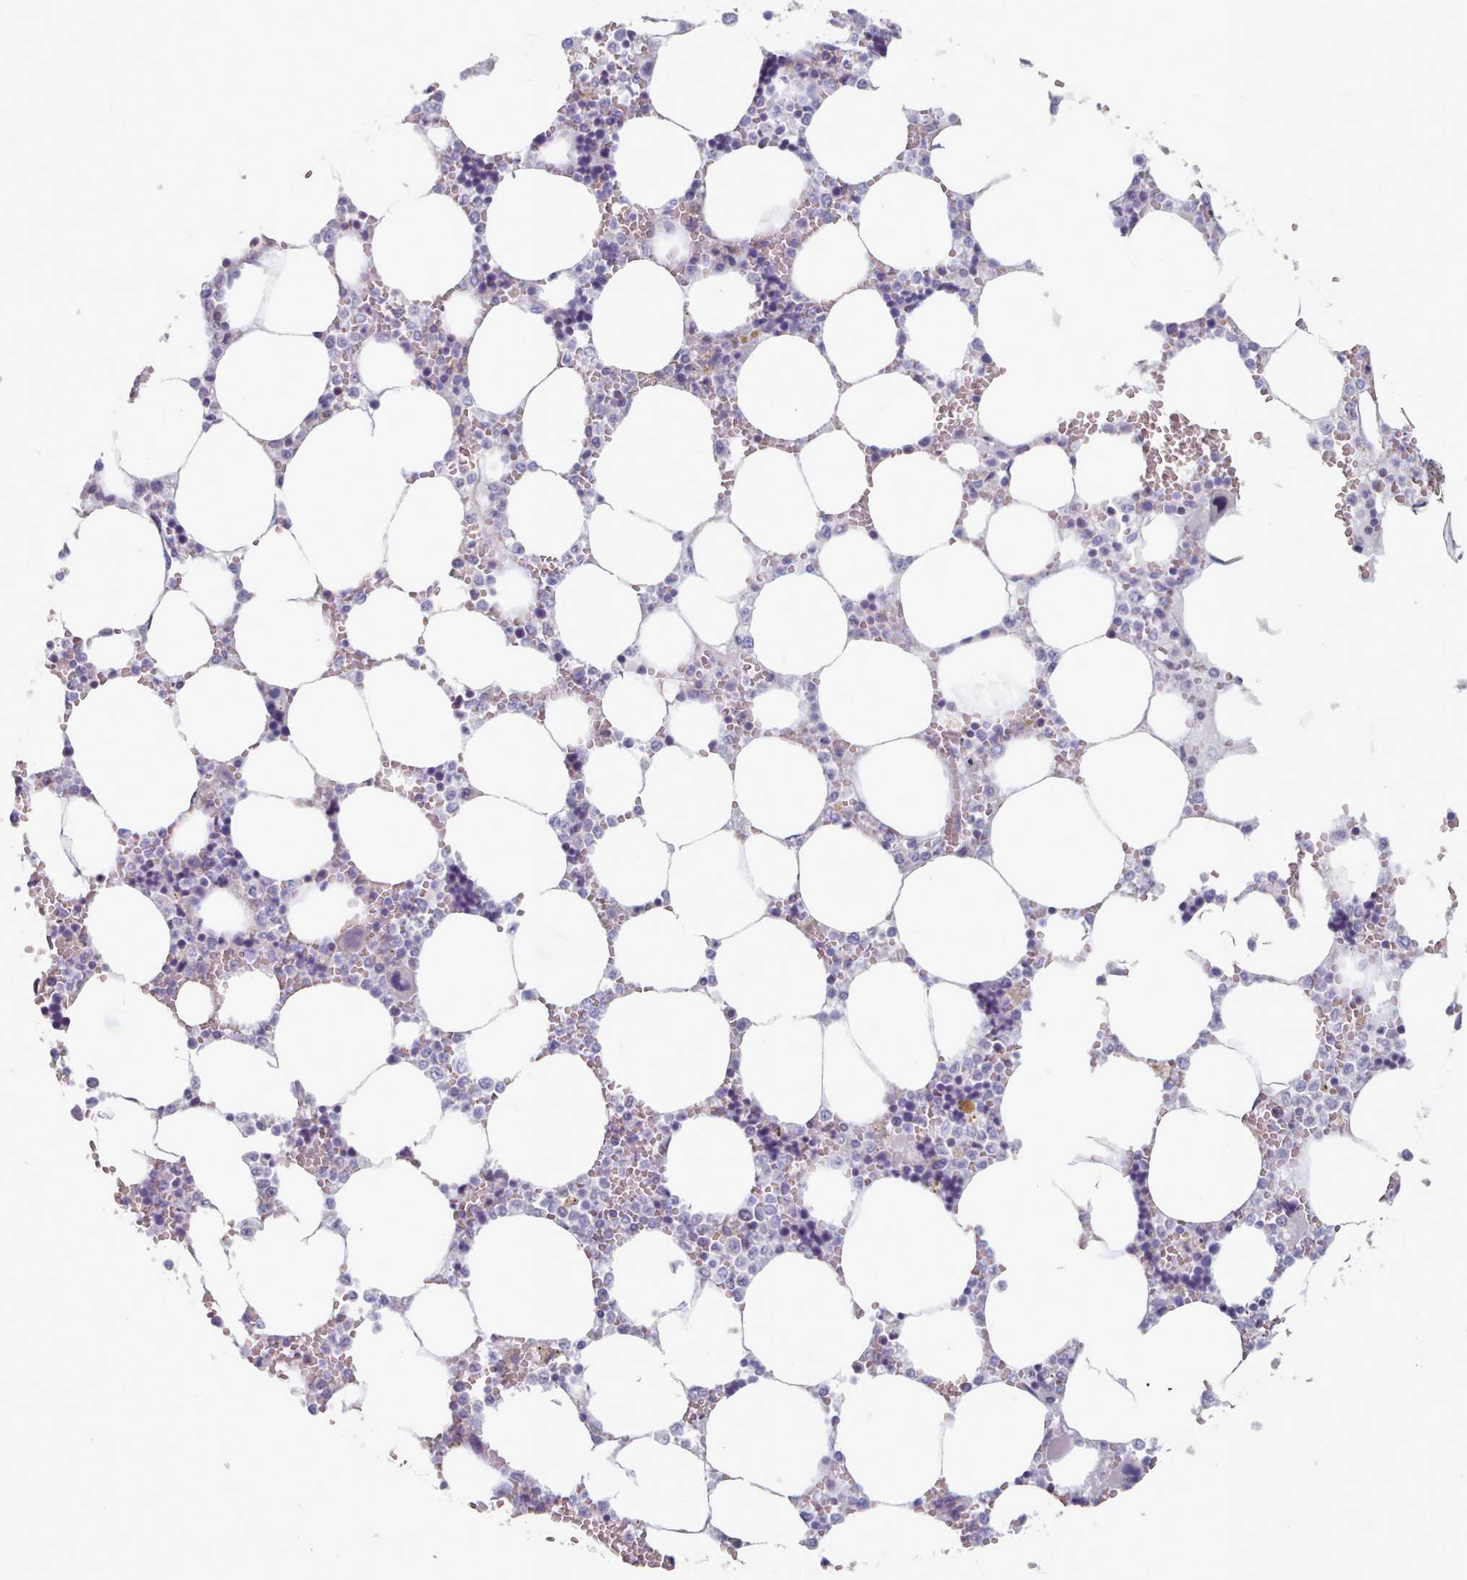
{"staining": {"intensity": "negative", "quantity": "none", "location": "none"}, "tissue": "bone marrow", "cell_type": "Hematopoietic cells", "image_type": "normal", "snomed": [{"axis": "morphology", "description": "Normal tissue, NOS"}, {"axis": "topography", "description": "Bone marrow"}], "caption": "IHC of normal bone marrow demonstrates no expression in hematopoietic cells.", "gene": "FAM170B", "patient": {"sex": "male", "age": 64}}